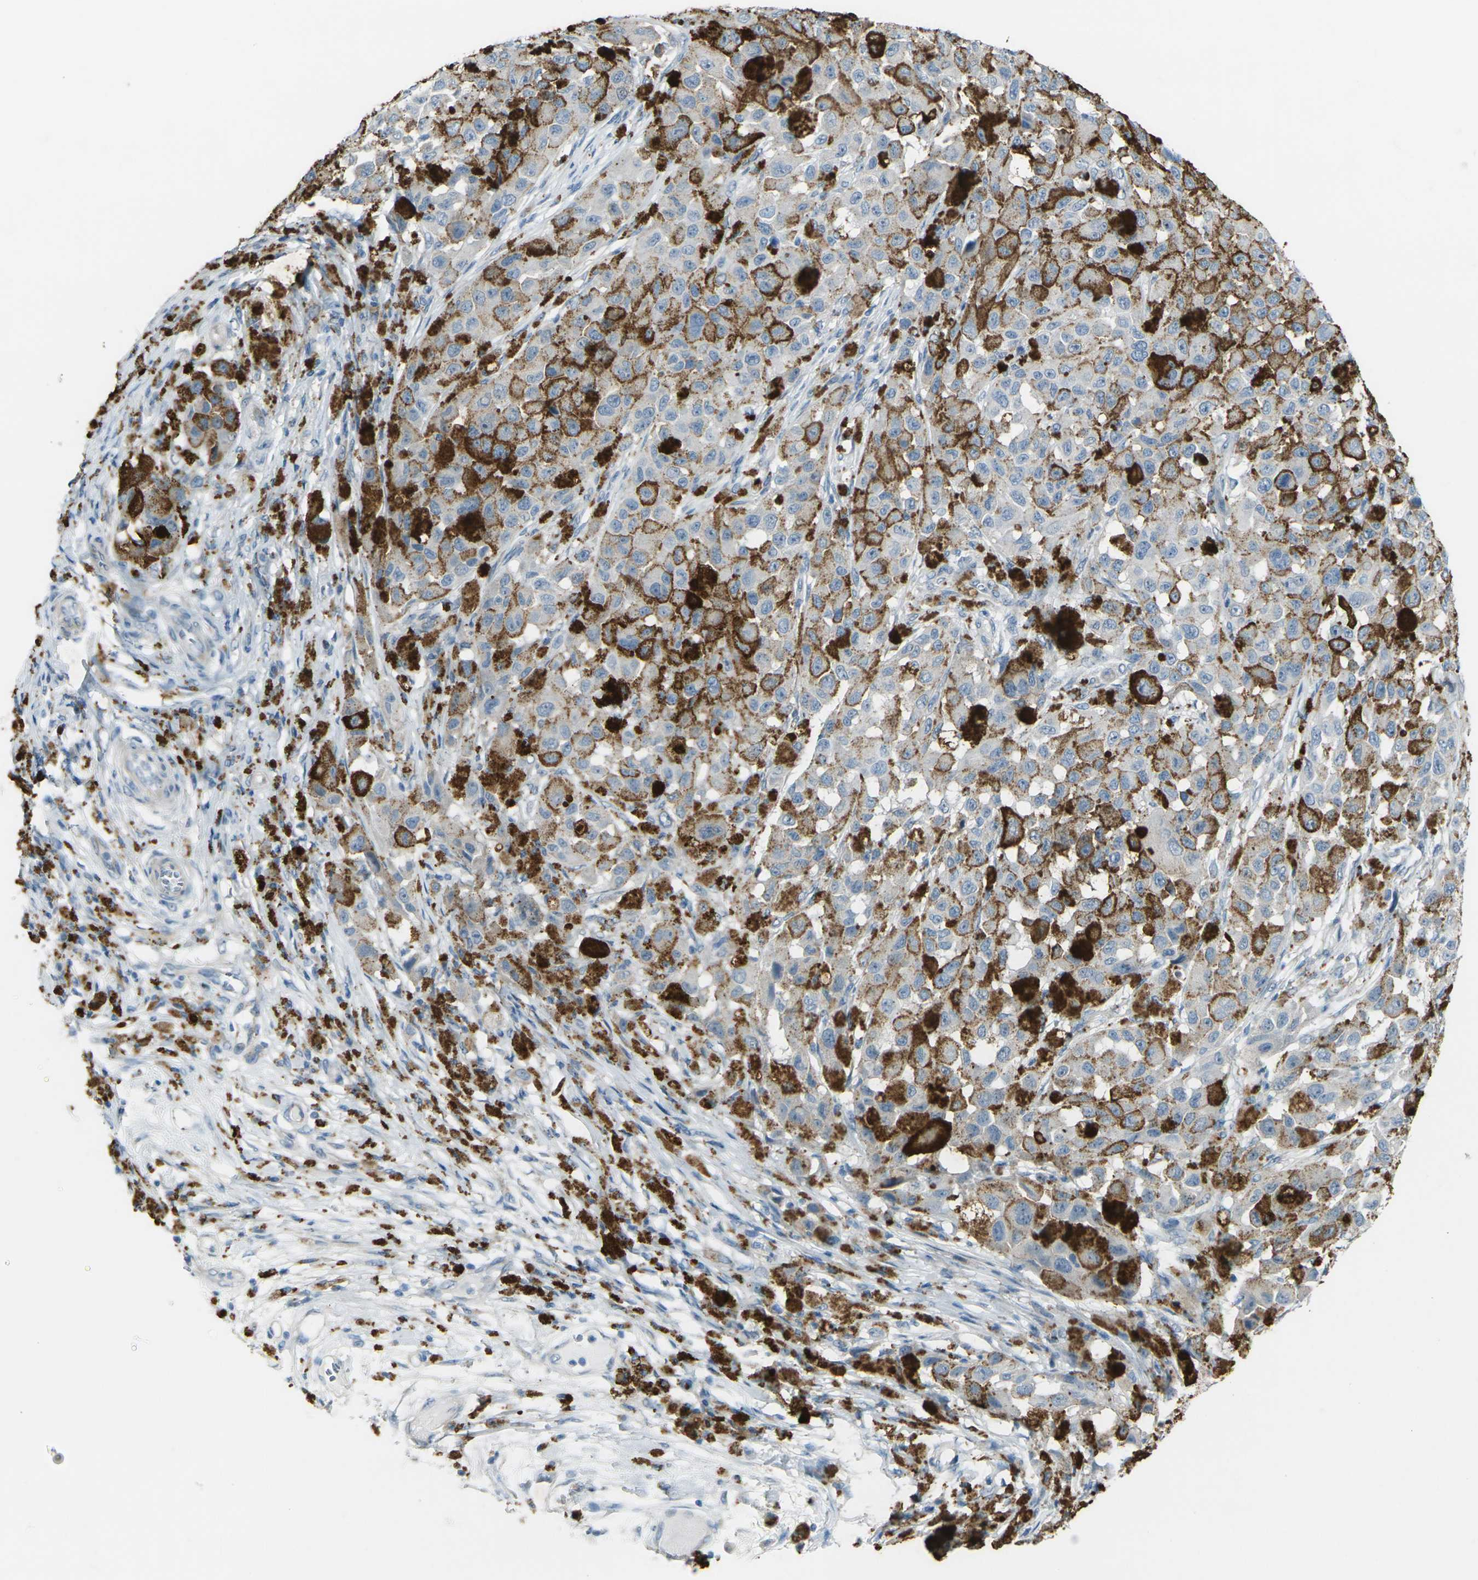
{"staining": {"intensity": "weak", "quantity": "25%-75%", "location": "cytoplasmic/membranous"}, "tissue": "melanoma", "cell_type": "Tumor cells", "image_type": "cancer", "snomed": [{"axis": "morphology", "description": "Malignant melanoma, NOS"}, {"axis": "topography", "description": "Skin"}], "caption": "IHC of malignant melanoma shows low levels of weak cytoplasmic/membranous positivity in approximately 25%-75% of tumor cells. (brown staining indicates protein expression, while blue staining denotes nuclei).", "gene": "ANKRD46", "patient": {"sex": "female", "age": 46}}